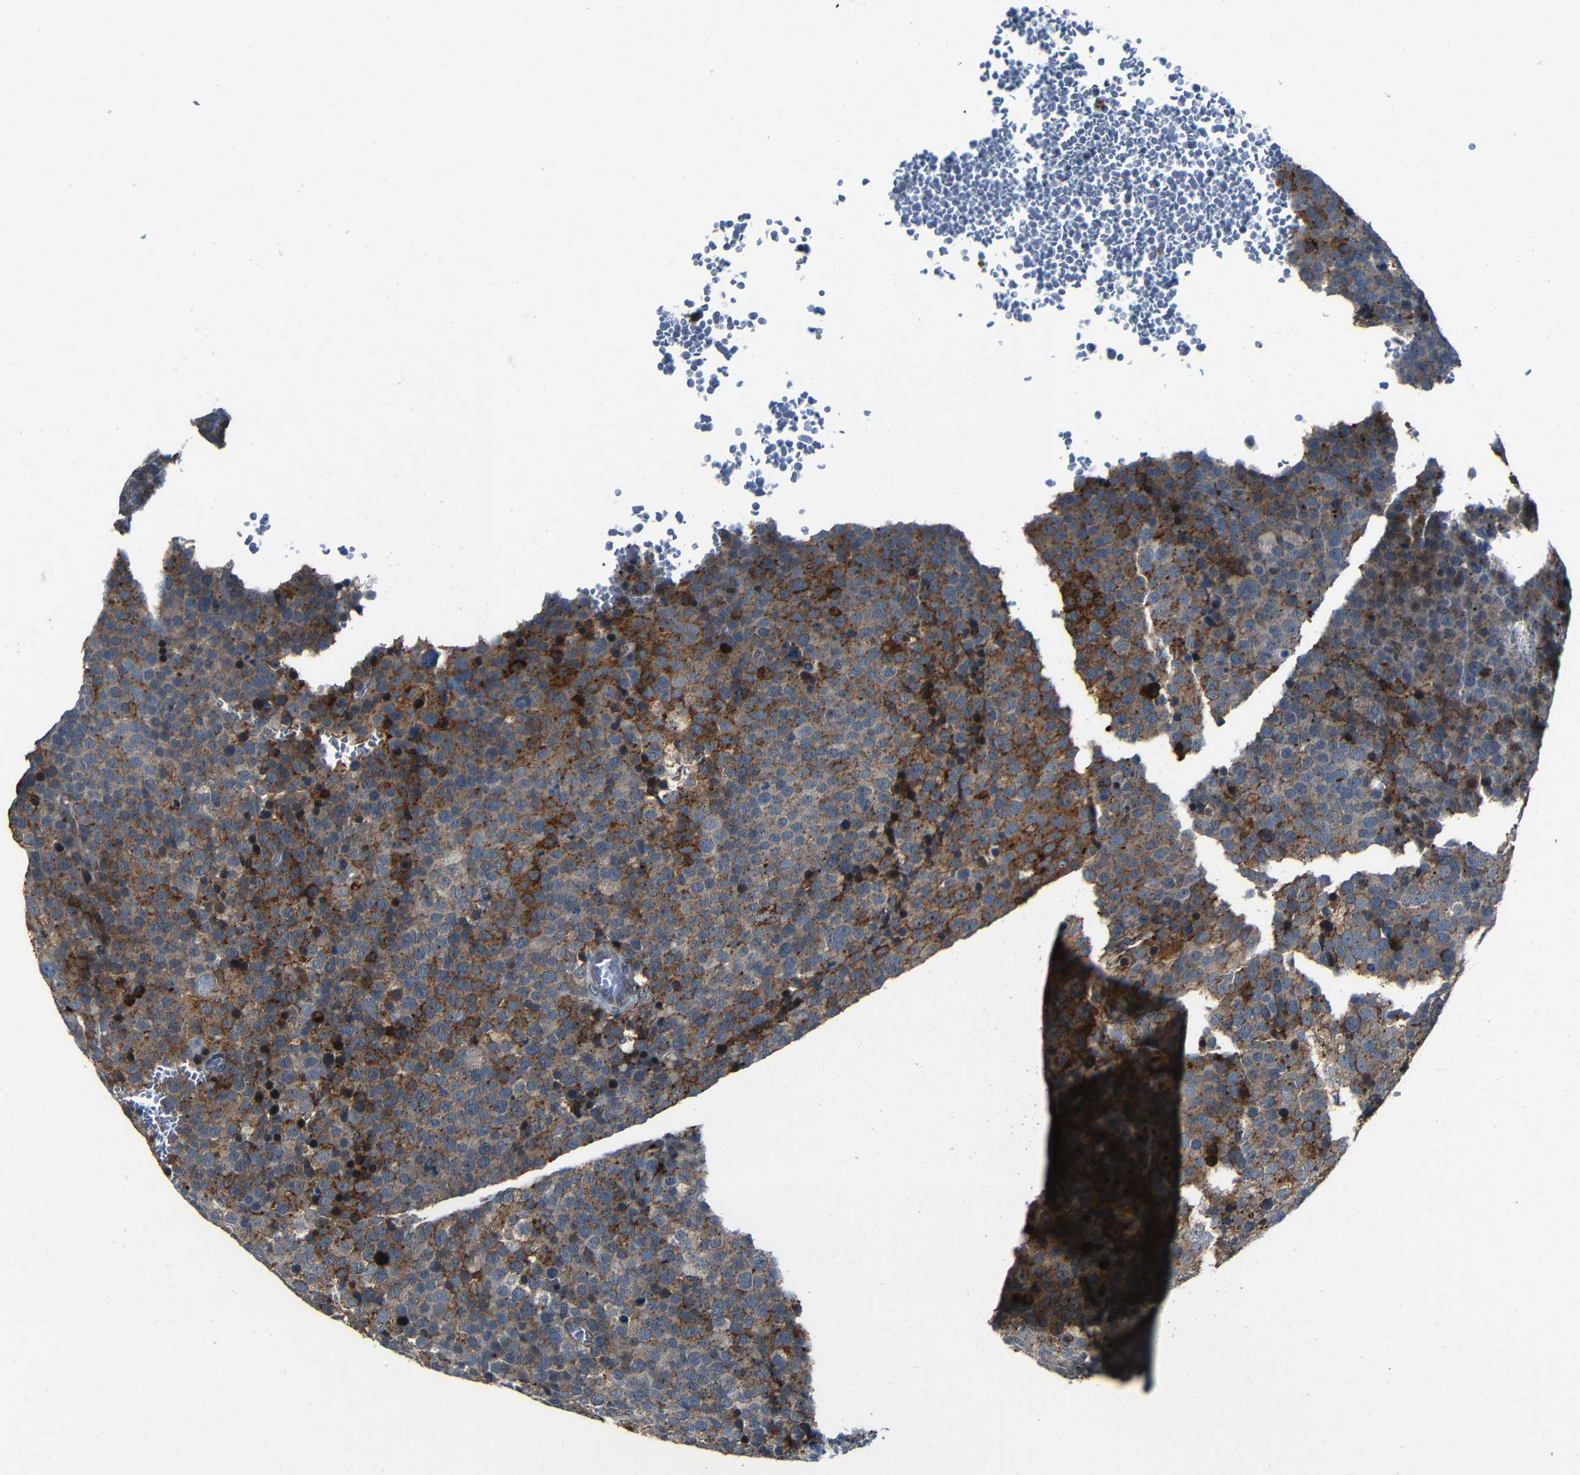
{"staining": {"intensity": "moderate", "quantity": ">75%", "location": "cytoplasmic/membranous"}, "tissue": "testis cancer", "cell_type": "Tumor cells", "image_type": "cancer", "snomed": [{"axis": "morphology", "description": "Seminoma, NOS"}, {"axis": "topography", "description": "Testis"}], "caption": "This micrograph reveals immunohistochemistry (IHC) staining of human seminoma (testis), with medium moderate cytoplasmic/membranous expression in approximately >75% of tumor cells.", "gene": "DNAJC5", "patient": {"sex": "male", "age": 71}}